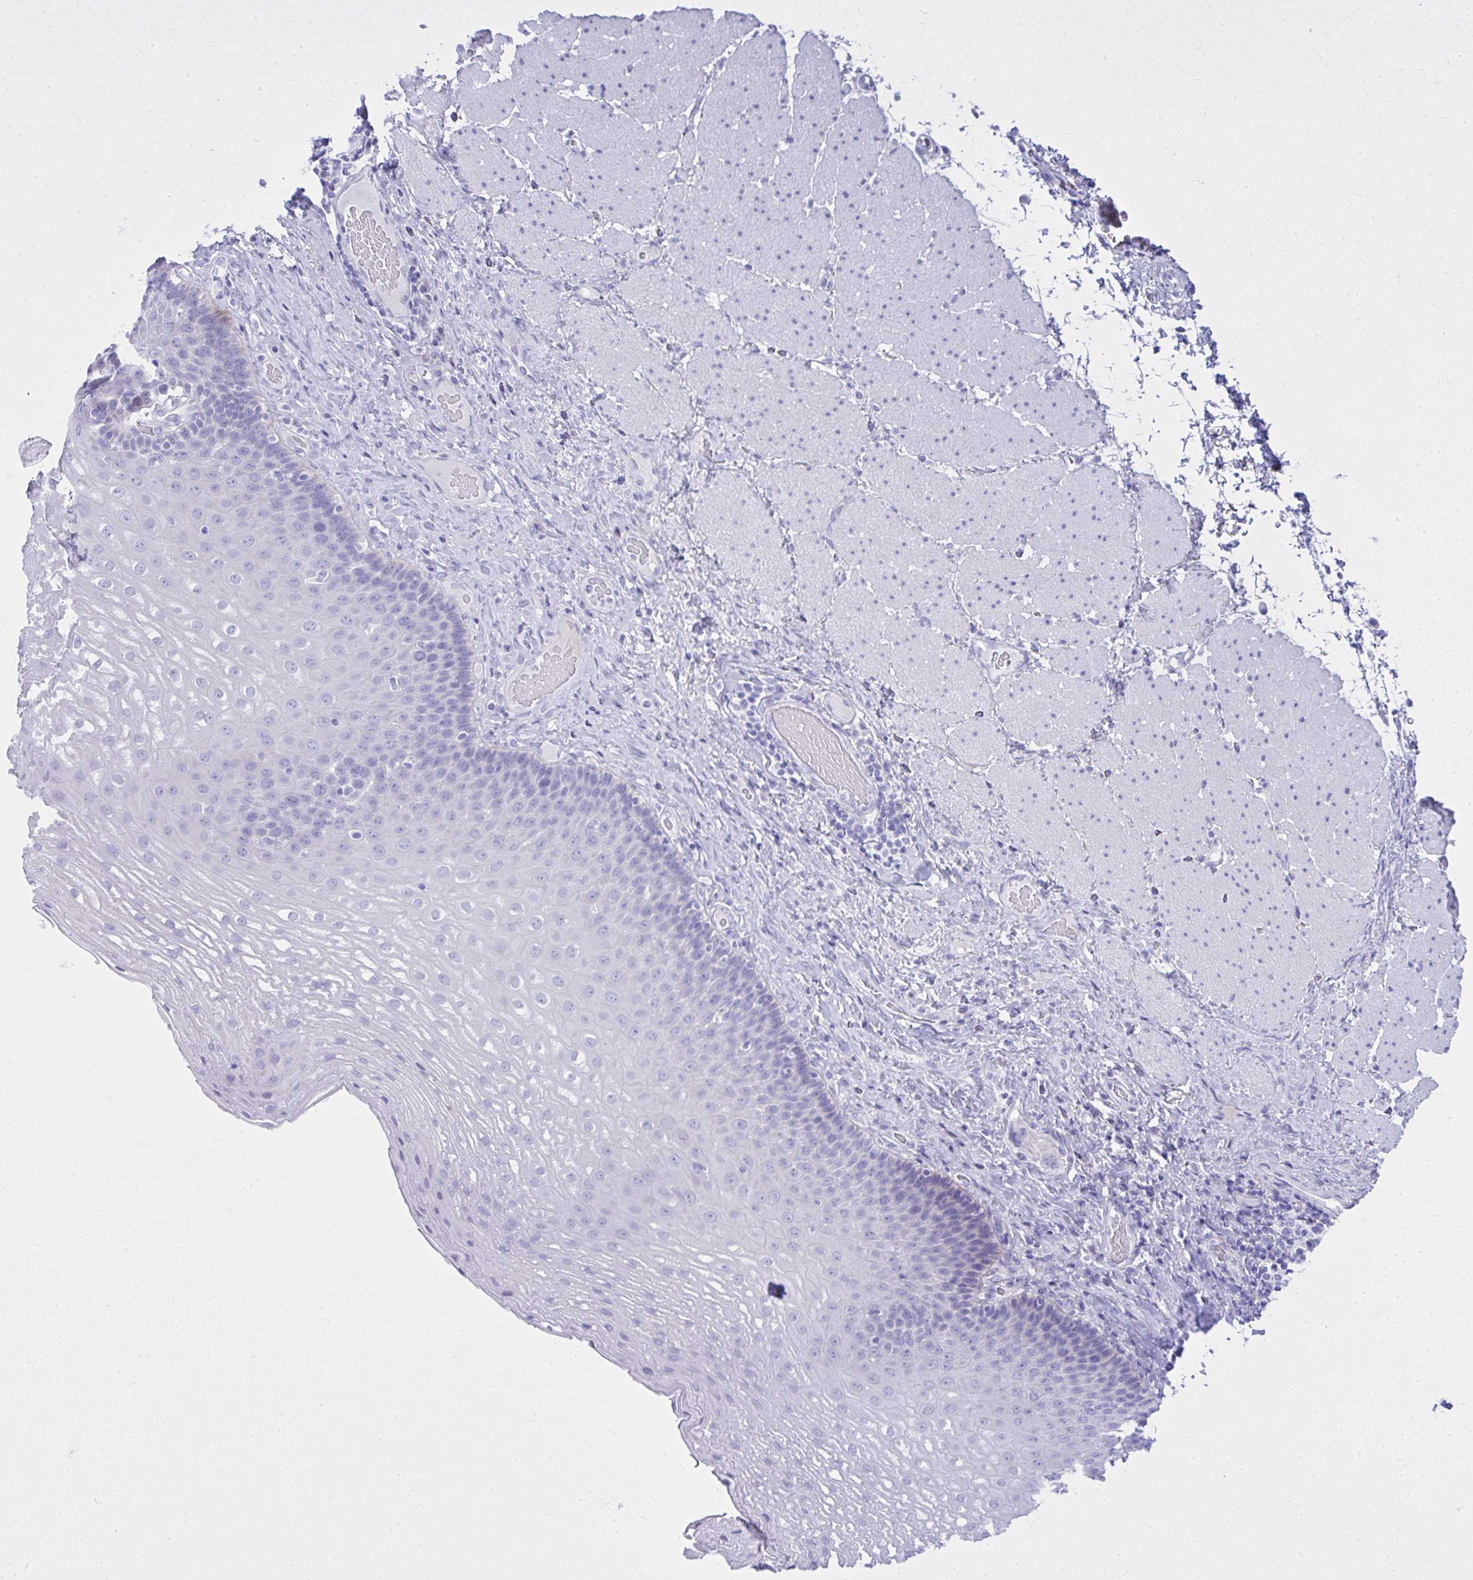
{"staining": {"intensity": "negative", "quantity": "none", "location": "none"}, "tissue": "esophagus", "cell_type": "Squamous epithelial cells", "image_type": "normal", "snomed": [{"axis": "morphology", "description": "Normal tissue, NOS"}, {"axis": "topography", "description": "Esophagus"}], "caption": "Immunohistochemistry (IHC) micrograph of unremarkable esophagus: esophagus stained with DAB shows no significant protein expression in squamous epithelial cells. (DAB (3,3'-diaminobenzidine) immunohistochemistry (IHC), high magnification).", "gene": "BCL6B", "patient": {"sex": "male", "age": 62}}